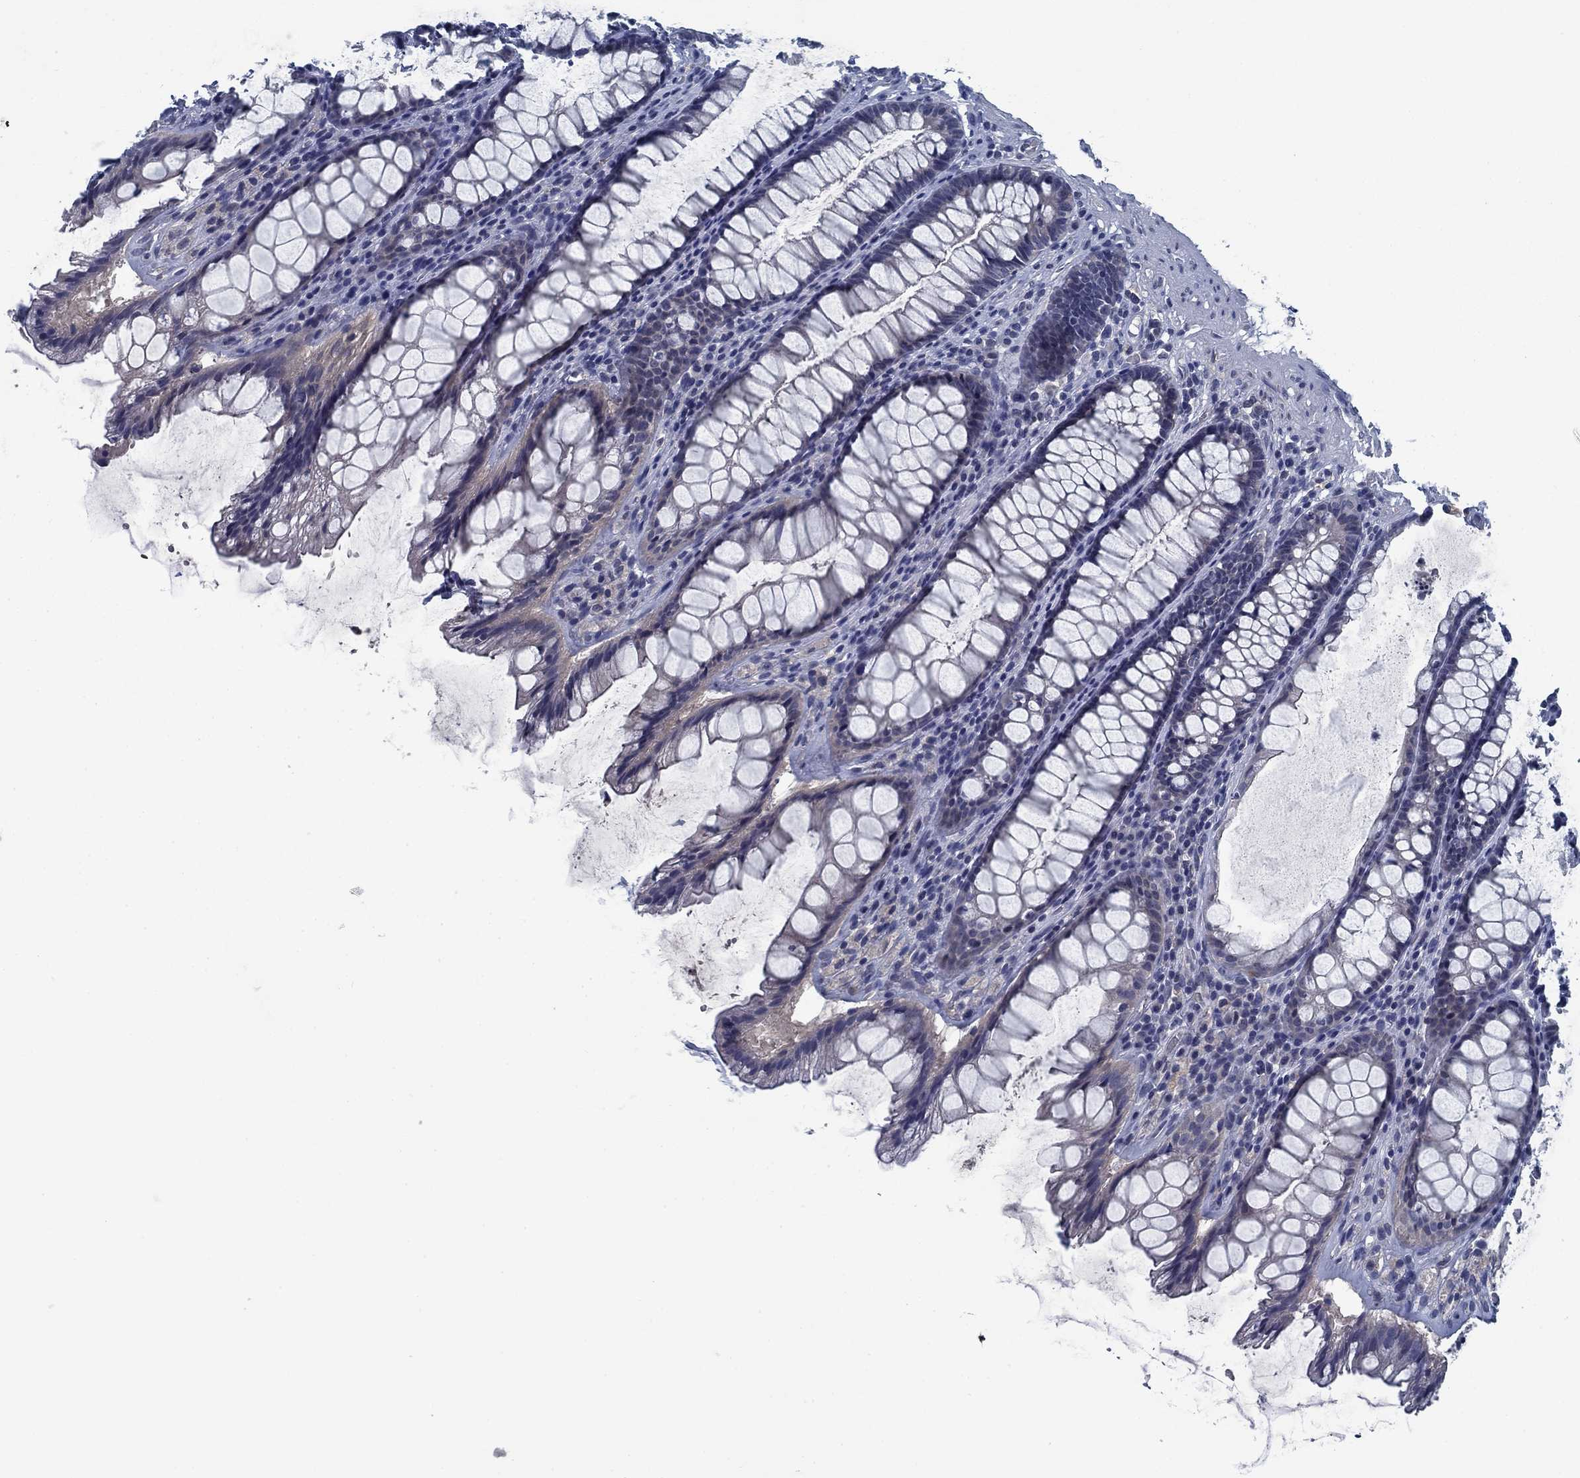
{"staining": {"intensity": "negative", "quantity": "none", "location": "none"}, "tissue": "rectum", "cell_type": "Glandular cells", "image_type": "normal", "snomed": [{"axis": "morphology", "description": "Normal tissue, NOS"}, {"axis": "topography", "description": "Rectum"}], "caption": "IHC histopathology image of normal rectum stained for a protein (brown), which displays no positivity in glandular cells.", "gene": "PNMA8A", "patient": {"sex": "male", "age": 72}}